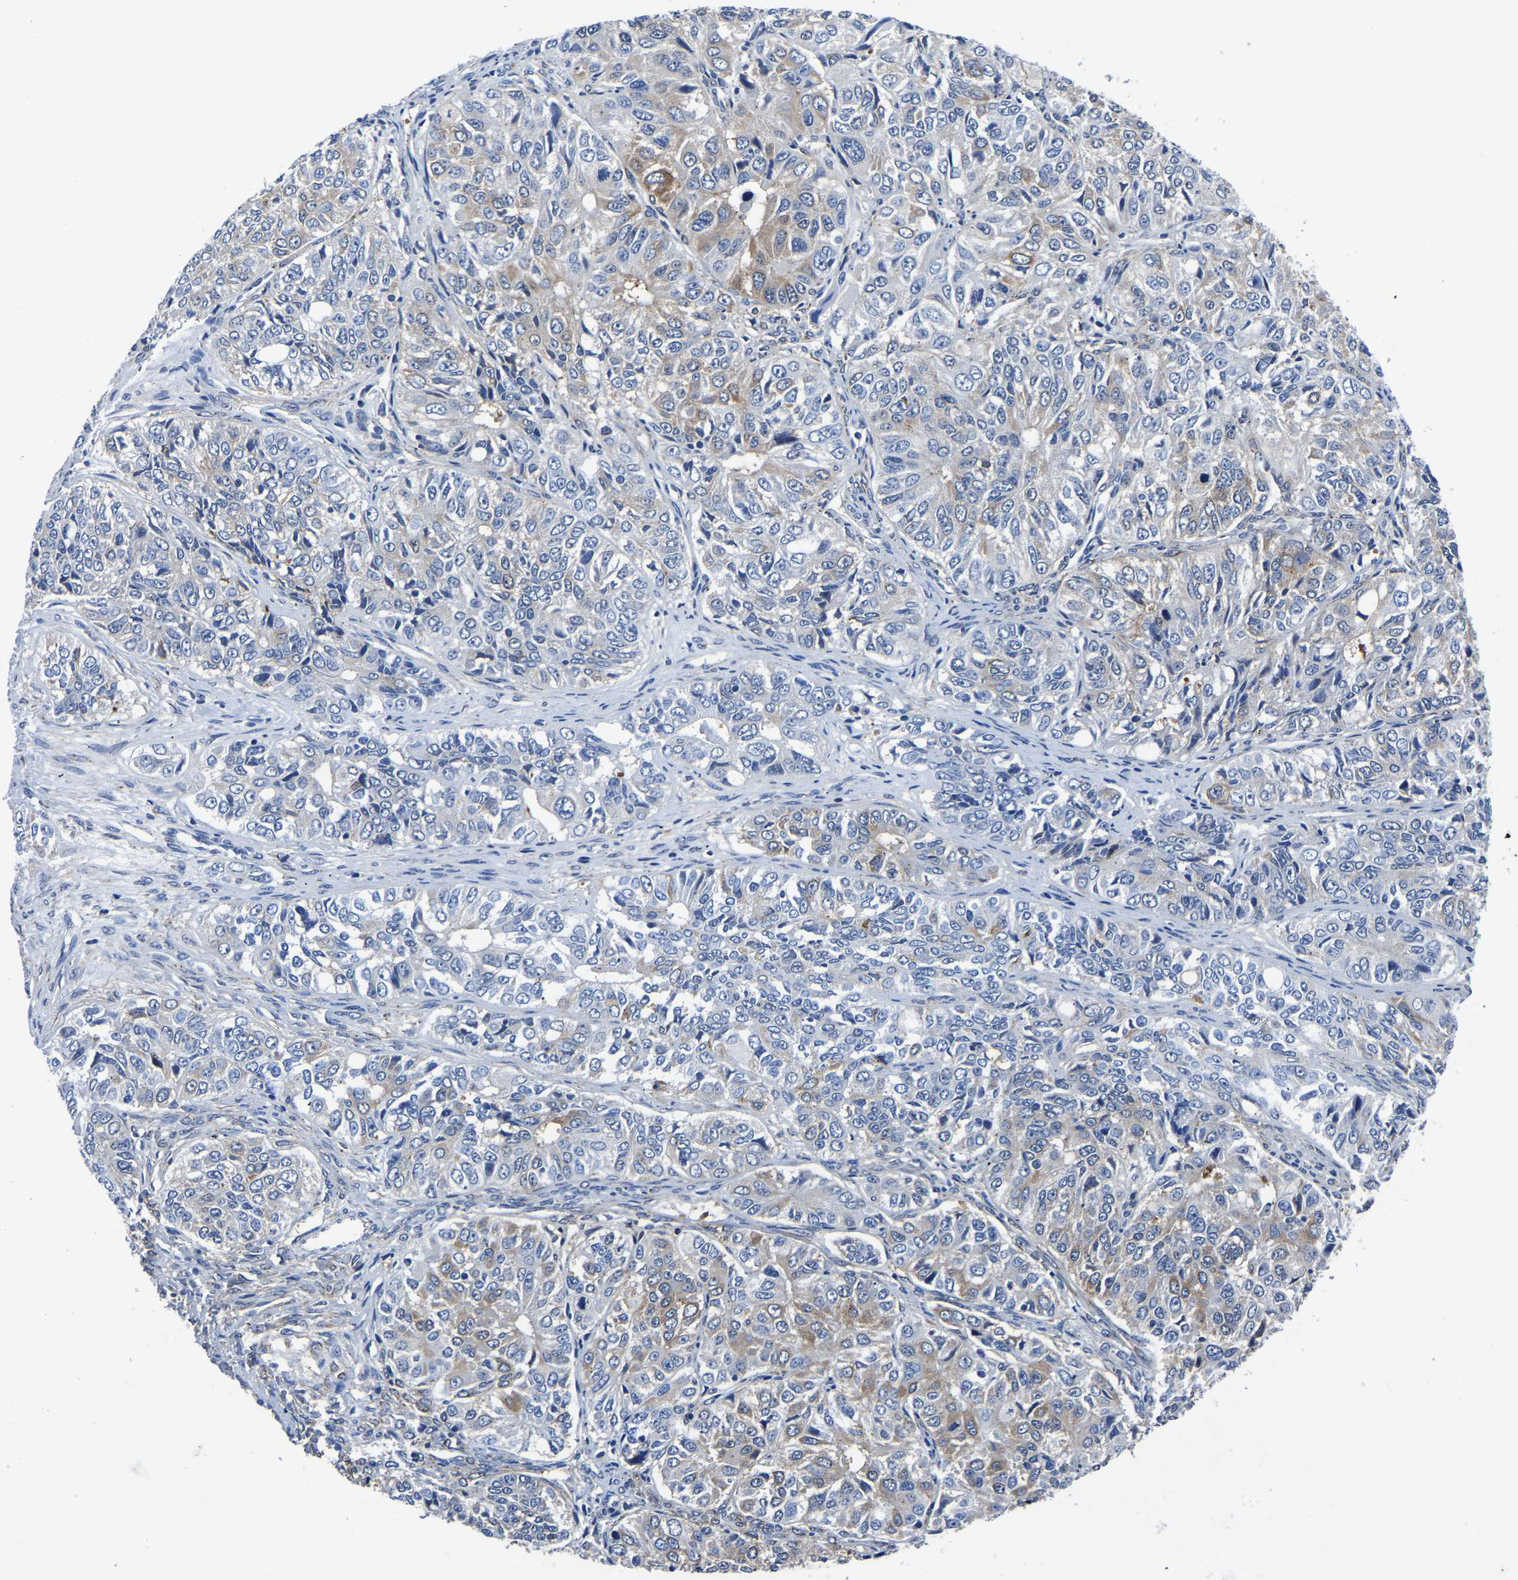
{"staining": {"intensity": "weak", "quantity": "25%-75%", "location": "cytoplasmic/membranous"}, "tissue": "ovarian cancer", "cell_type": "Tumor cells", "image_type": "cancer", "snomed": [{"axis": "morphology", "description": "Carcinoma, endometroid"}, {"axis": "topography", "description": "Ovary"}], "caption": "Protein expression analysis of ovarian endometroid carcinoma reveals weak cytoplasmic/membranous staining in approximately 25%-75% of tumor cells.", "gene": "TFG", "patient": {"sex": "female", "age": 51}}